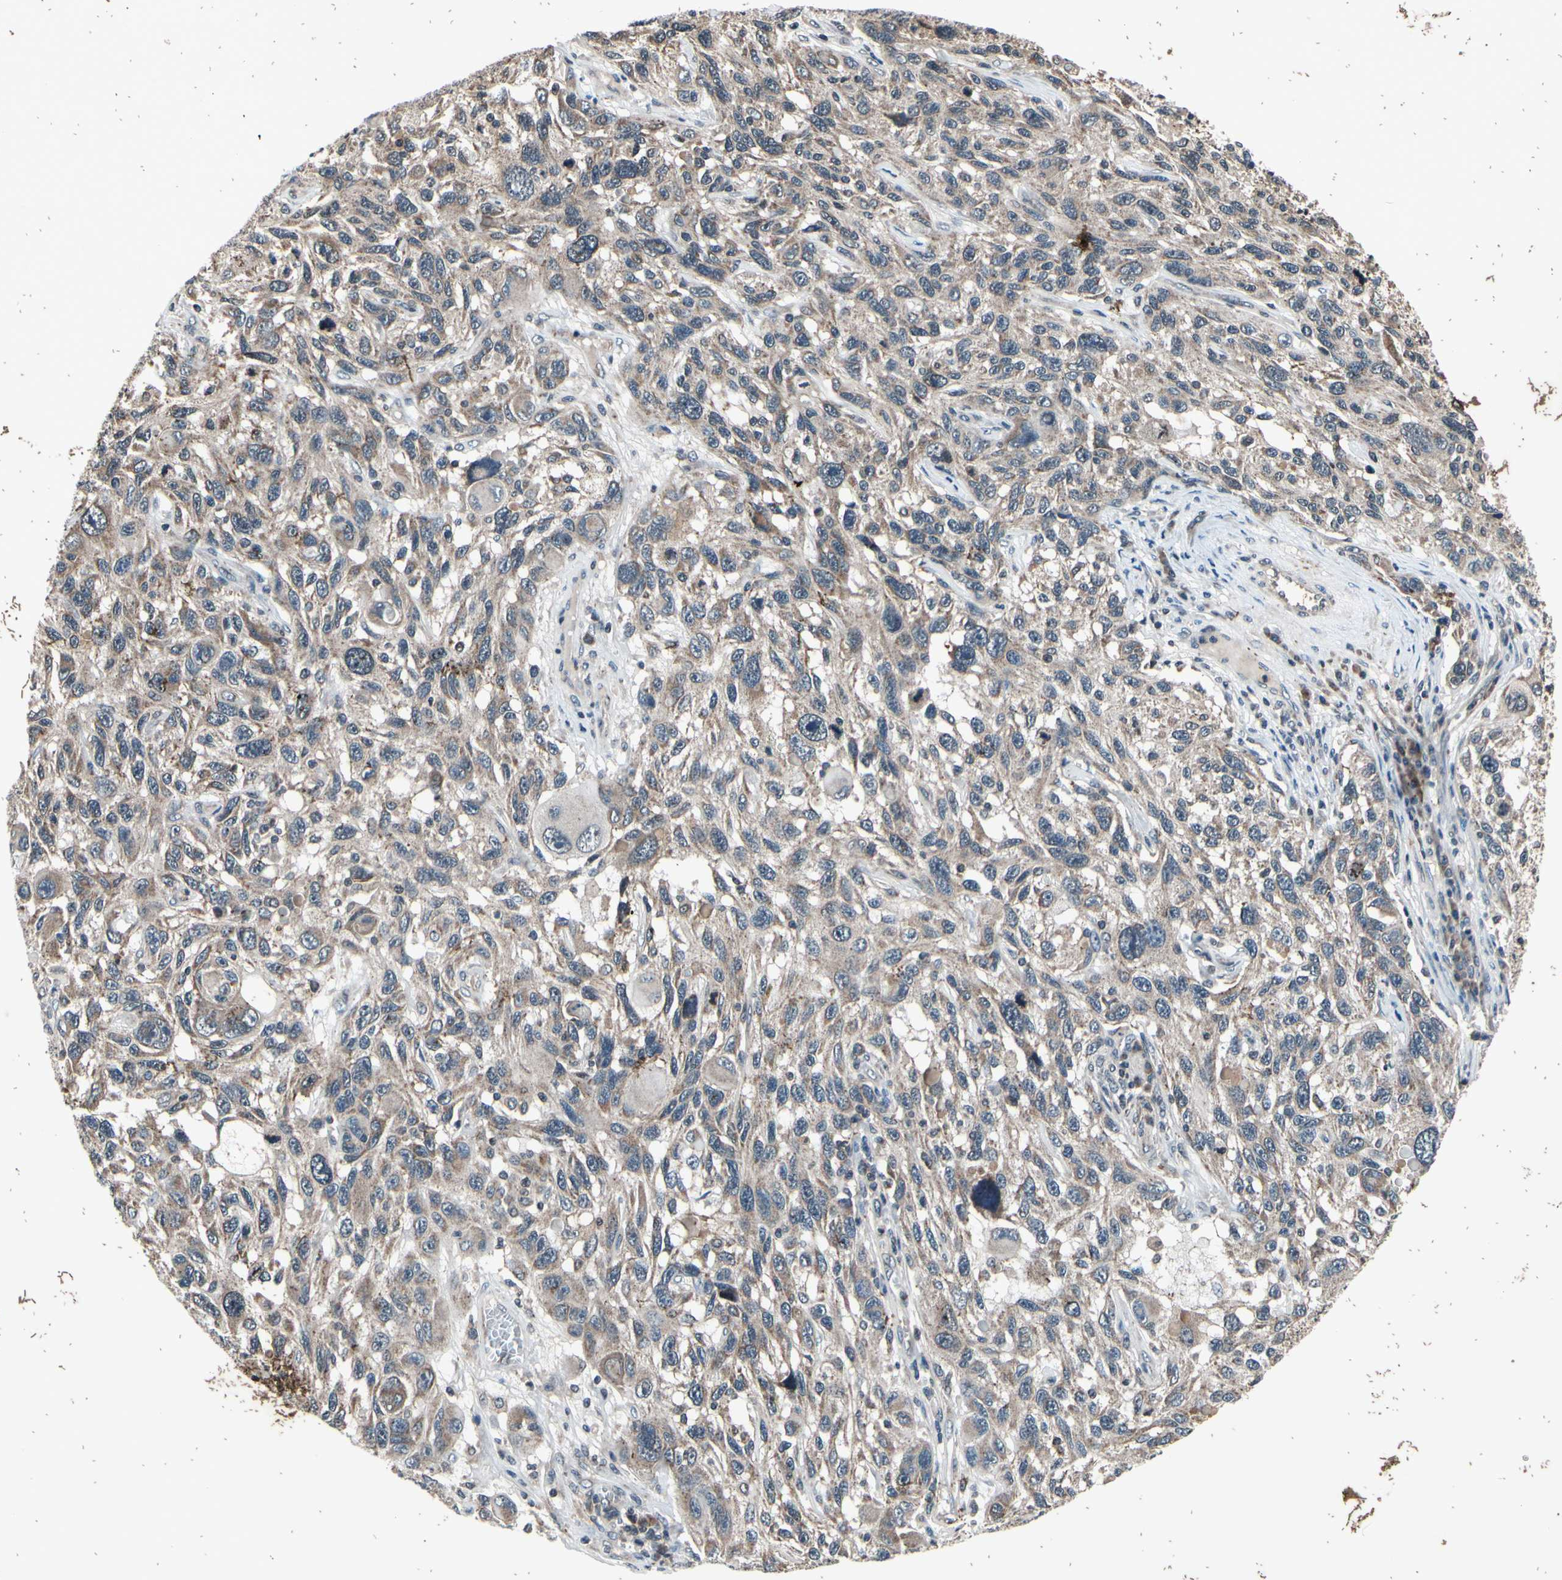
{"staining": {"intensity": "weak", "quantity": ">75%", "location": "cytoplasmic/membranous"}, "tissue": "melanoma", "cell_type": "Tumor cells", "image_type": "cancer", "snomed": [{"axis": "morphology", "description": "Malignant melanoma, NOS"}, {"axis": "topography", "description": "Skin"}], "caption": "Immunohistochemistry (IHC) photomicrograph of neoplastic tissue: human malignant melanoma stained using IHC shows low levels of weak protein expression localized specifically in the cytoplasmic/membranous of tumor cells, appearing as a cytoplasmic/membranous brown color.", "gene": "MBTPS2", "patient": {"sex": "male", "age": 53}}